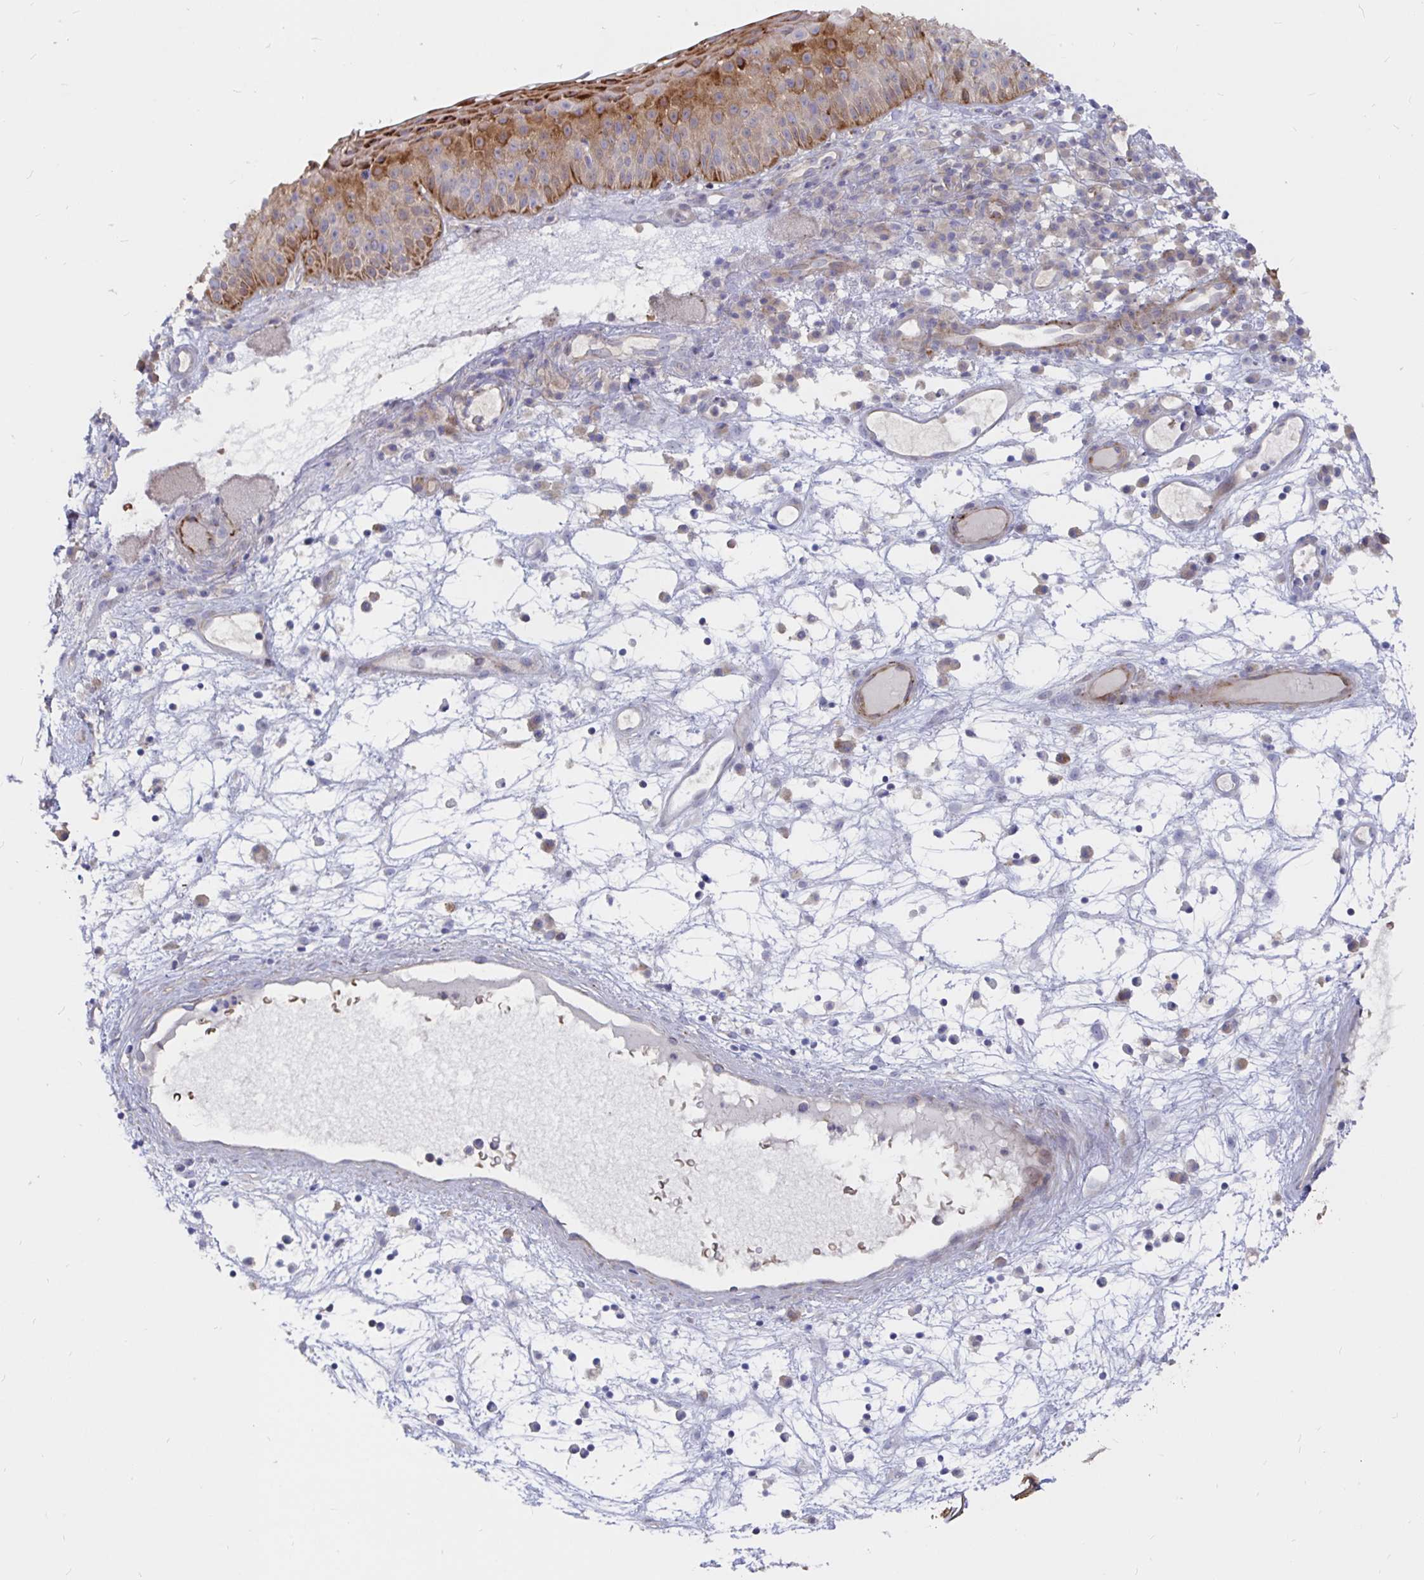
{"staining": {"intensity": "moderate", "quantity": "25%-75%", "location": "cytoplasmic/membranous"}, "tissue": "nasopharynx", "cell_type": "Respiratory epithelial cells", "image_type": "normal", "snomed": [{"axis": "morphology", "description": "Normal tissue, NOS"}, {"axis": "topography", "description": "Nasopharynx"}], "caption": "An immunohistochemistry photomicrograph of benign tissue is shown. Protein staining in brown labels moderate cytoplasmic/membranous positivity in nasopharynx within respiratory epithelial cells. Nuclei are stained in blue.", "gene": "KCTD19", "patient": {"sex": "male", "age": 56}}